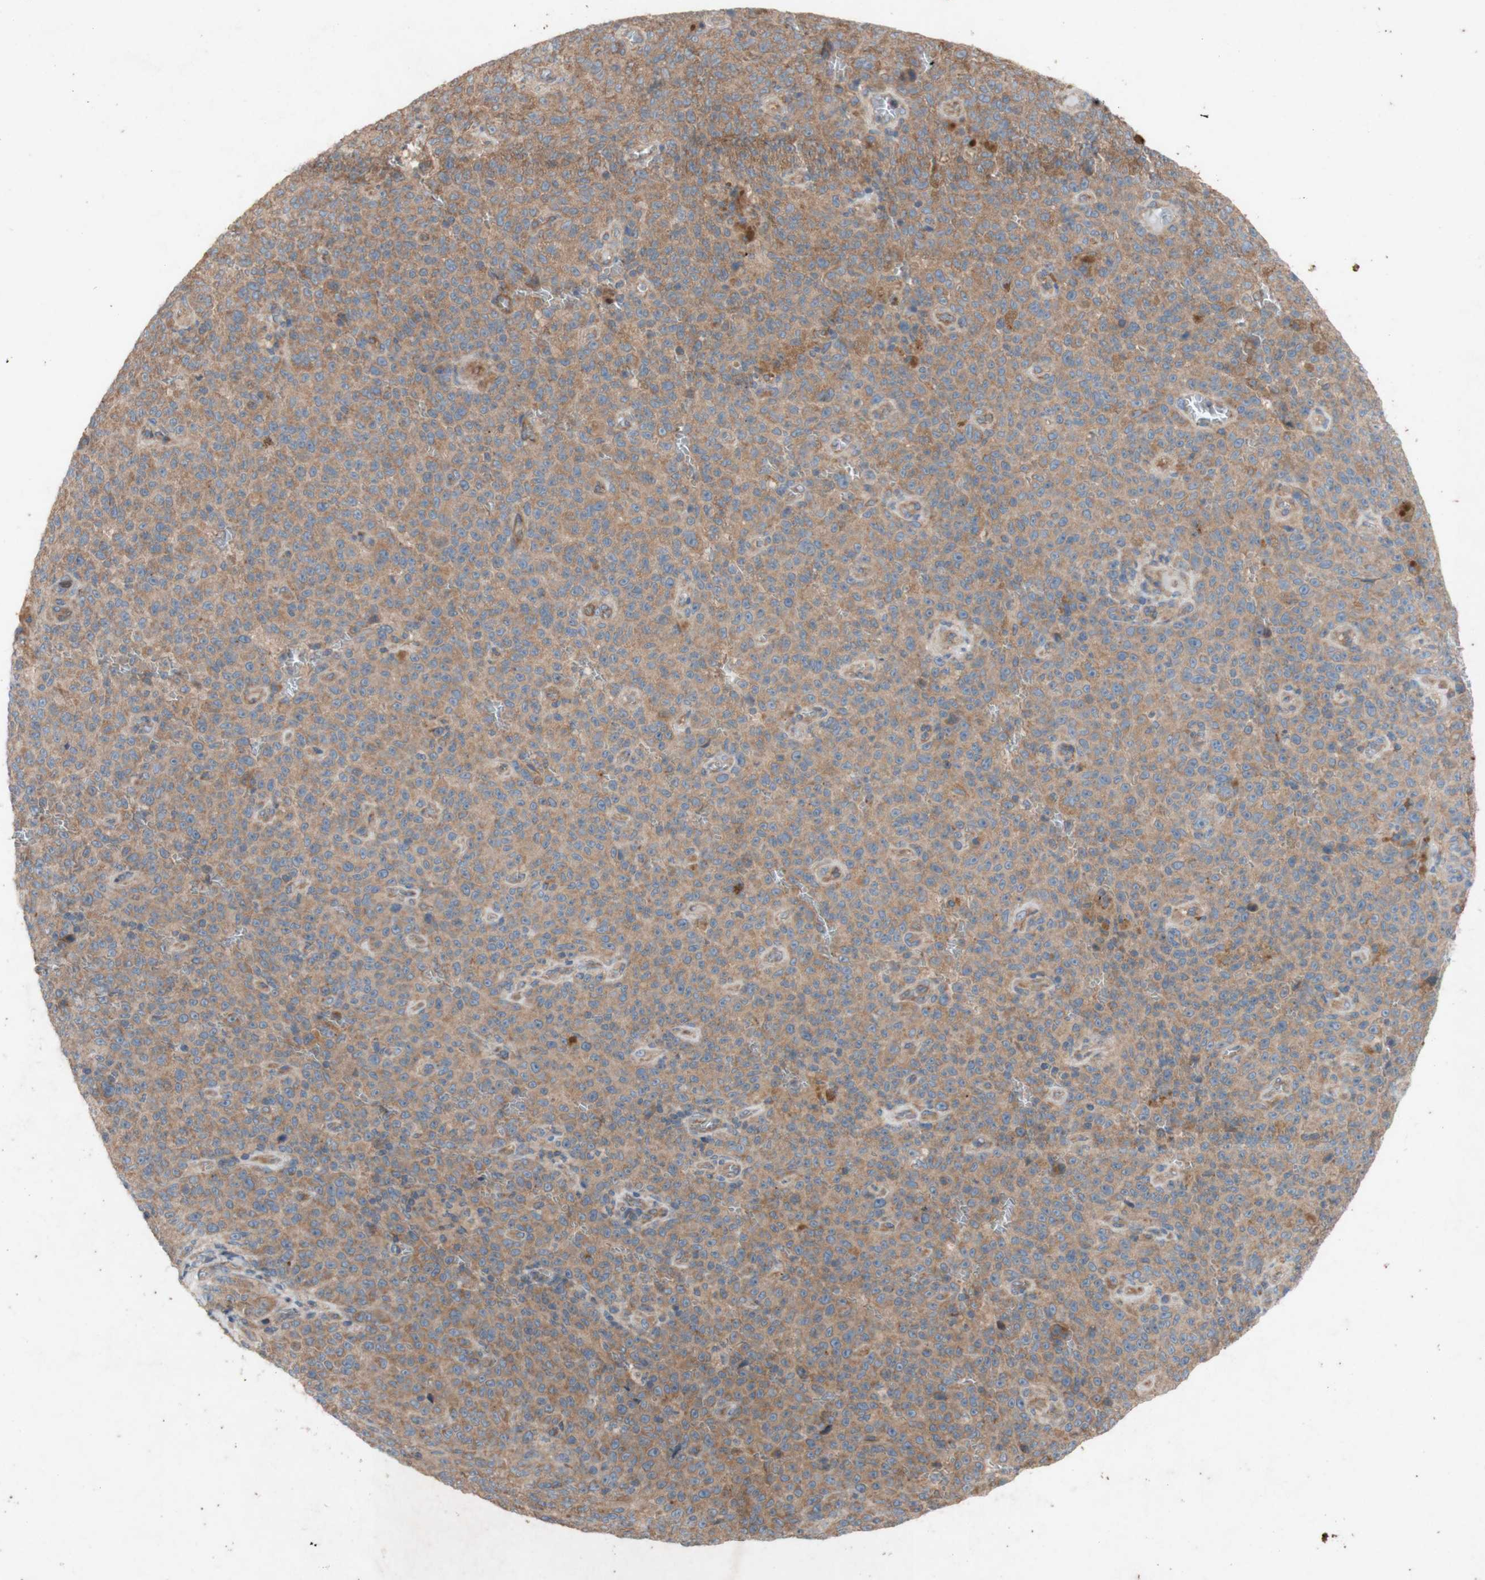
{"staining": {"intensity": "moderate", "quantity": ">75%", "location": "cytoplasmic/membranous"}, "tissue": "melanoma", "cell_type": "Tumor cells", "image_type": "cancer", "snomed": [{"axis": "morphology", "description": "Malignant melanoma, NOS"}, {"axis": "topography", "description": "Skin"}], "caption": "Protein staining reveals moderate cytoplasmic/membranous expression in about >75% of tumor cells in malignant melanoma. The protein is shown in brown color, while the nuclei are stained blue.", "gene": "TST", "patient": {"sex": "female", "age": 82}}